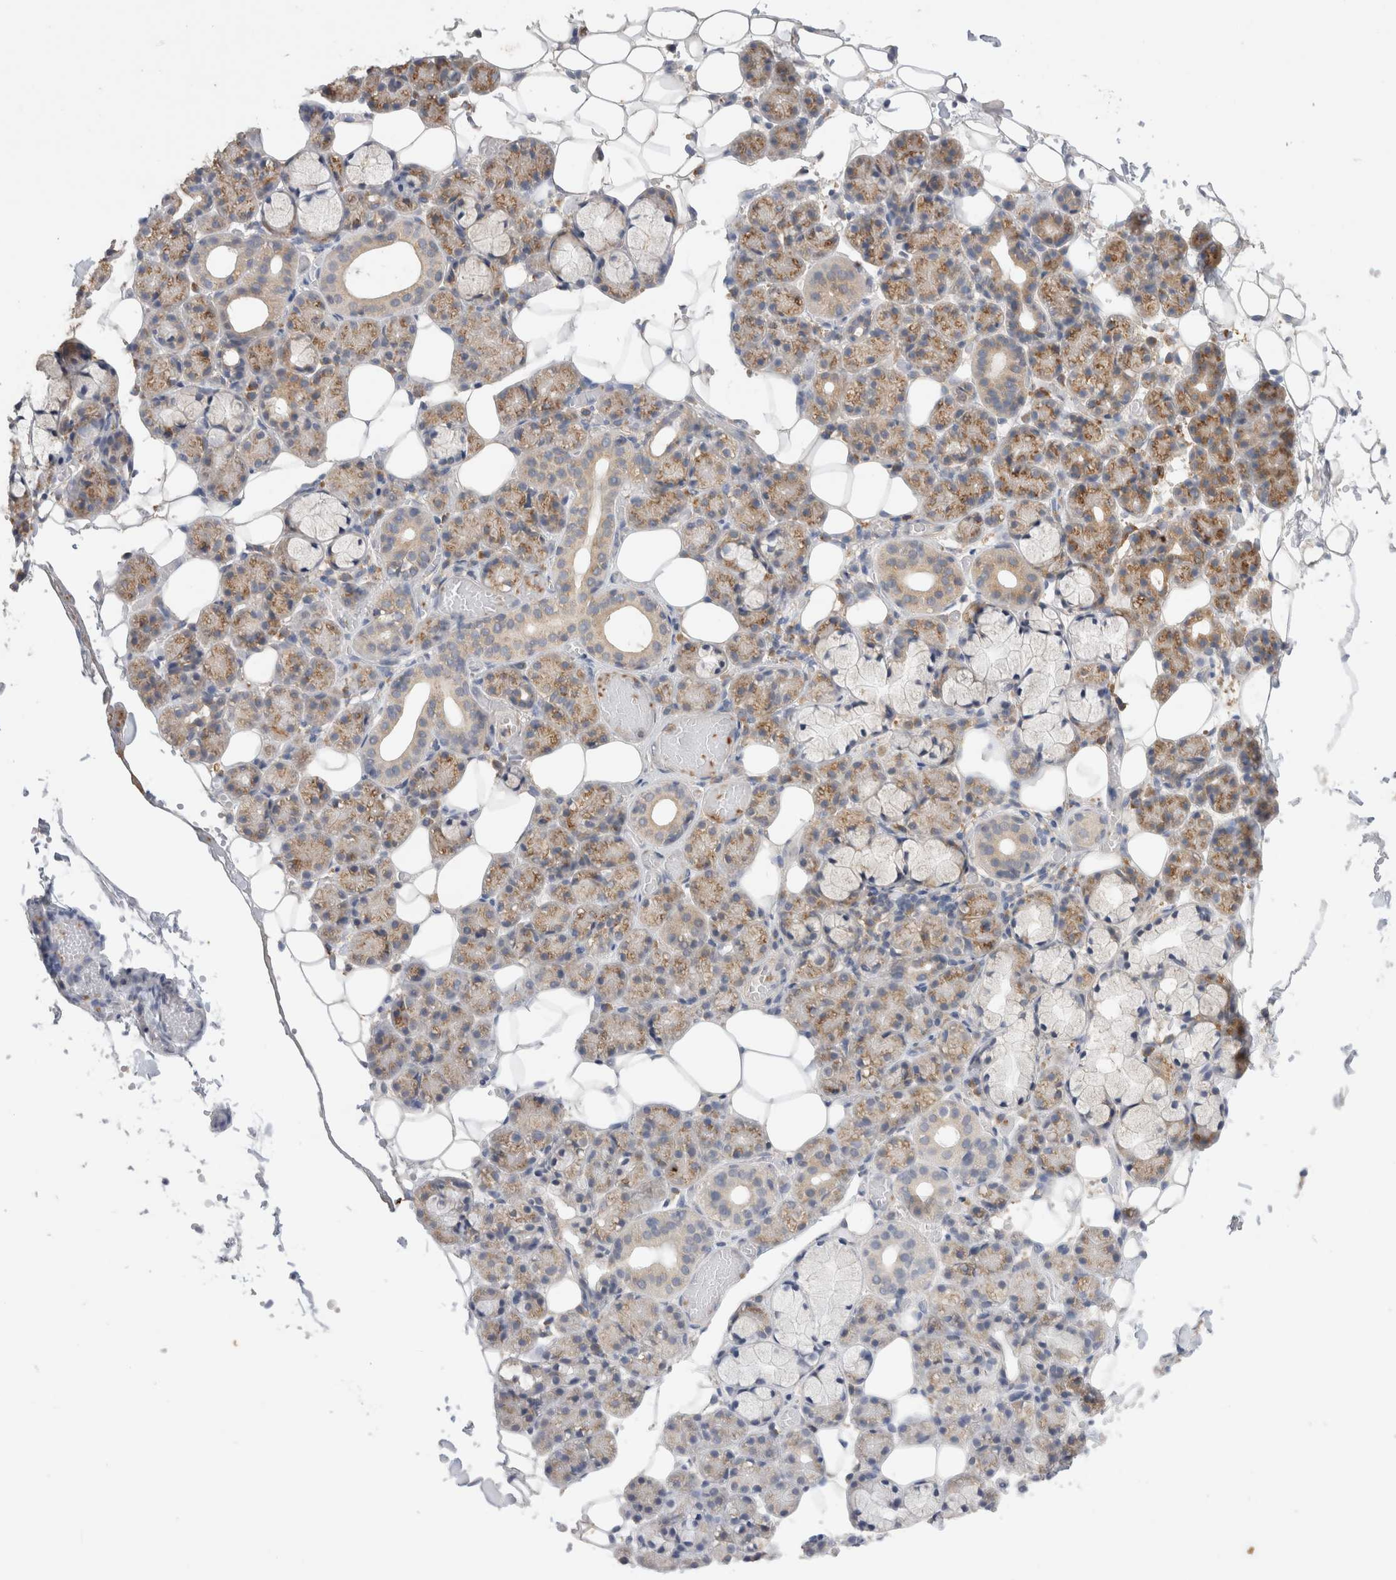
{"staining": {"intensity": "moderate", "quantity": "25%-75%", "location": "cytoplasmic/membranous"}, "tissue": "salivary gland", "cell_type": "Glandular cells", "image_type": "normal", "snomed": [{"axis": "morphology", "description": "Normal tissue, NOS"}, {"axis": "topography", "description": "Salivary gland"}], "caption": "Salivary gland stained with DAB (3,3'-diaminobenzidine) IHC displays medium levels of moderate cytoplasmic/membranous staining in approximately 25%-75% of glandular cells.", "gene": "SNX31", "patient": {"sex": "male", "age": 63}}